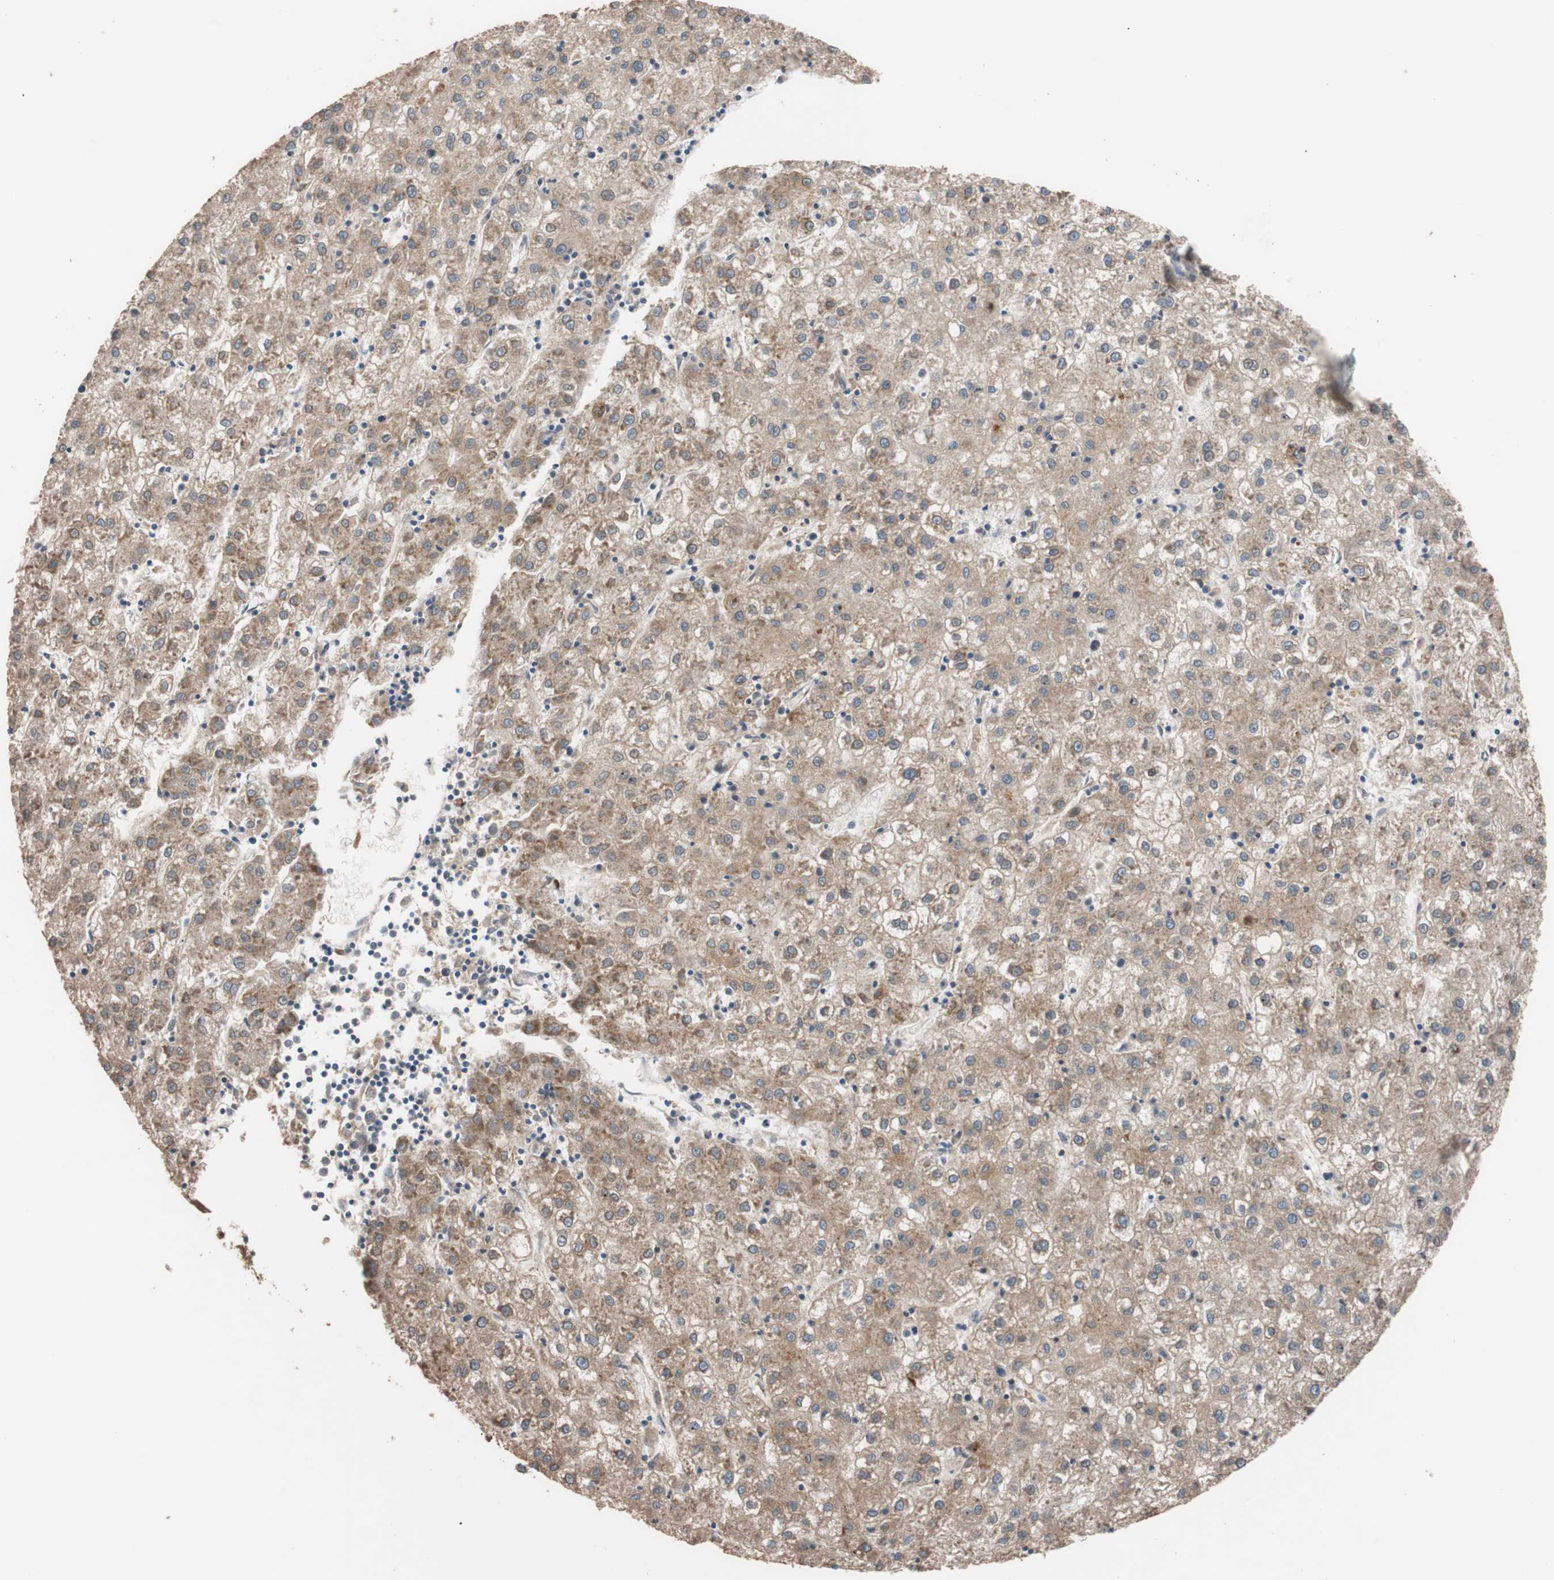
{"staining": {"intensity": "moderate", "quantity": ">75%", "location": "cytoplasmic/membranous"}, "tissue": "liver cancer", "cell_type": "Tumor cells", "image_type": "cancer", "snomed": [{"axis": "morphology", "description": "Carcinoma, Hepatocellular, NOS"}, {"axis": "topography", "description": "Liver"}], "caption": "The photomicrograph displays immunohistochemical staining of liver hepatocellular carcinoma. There is moderate cytoplasmic/membranous expression is present in approximately >75% of tumor cells.", "gene": "SDC4", "patient": {"sex": "male", "age": 72}}